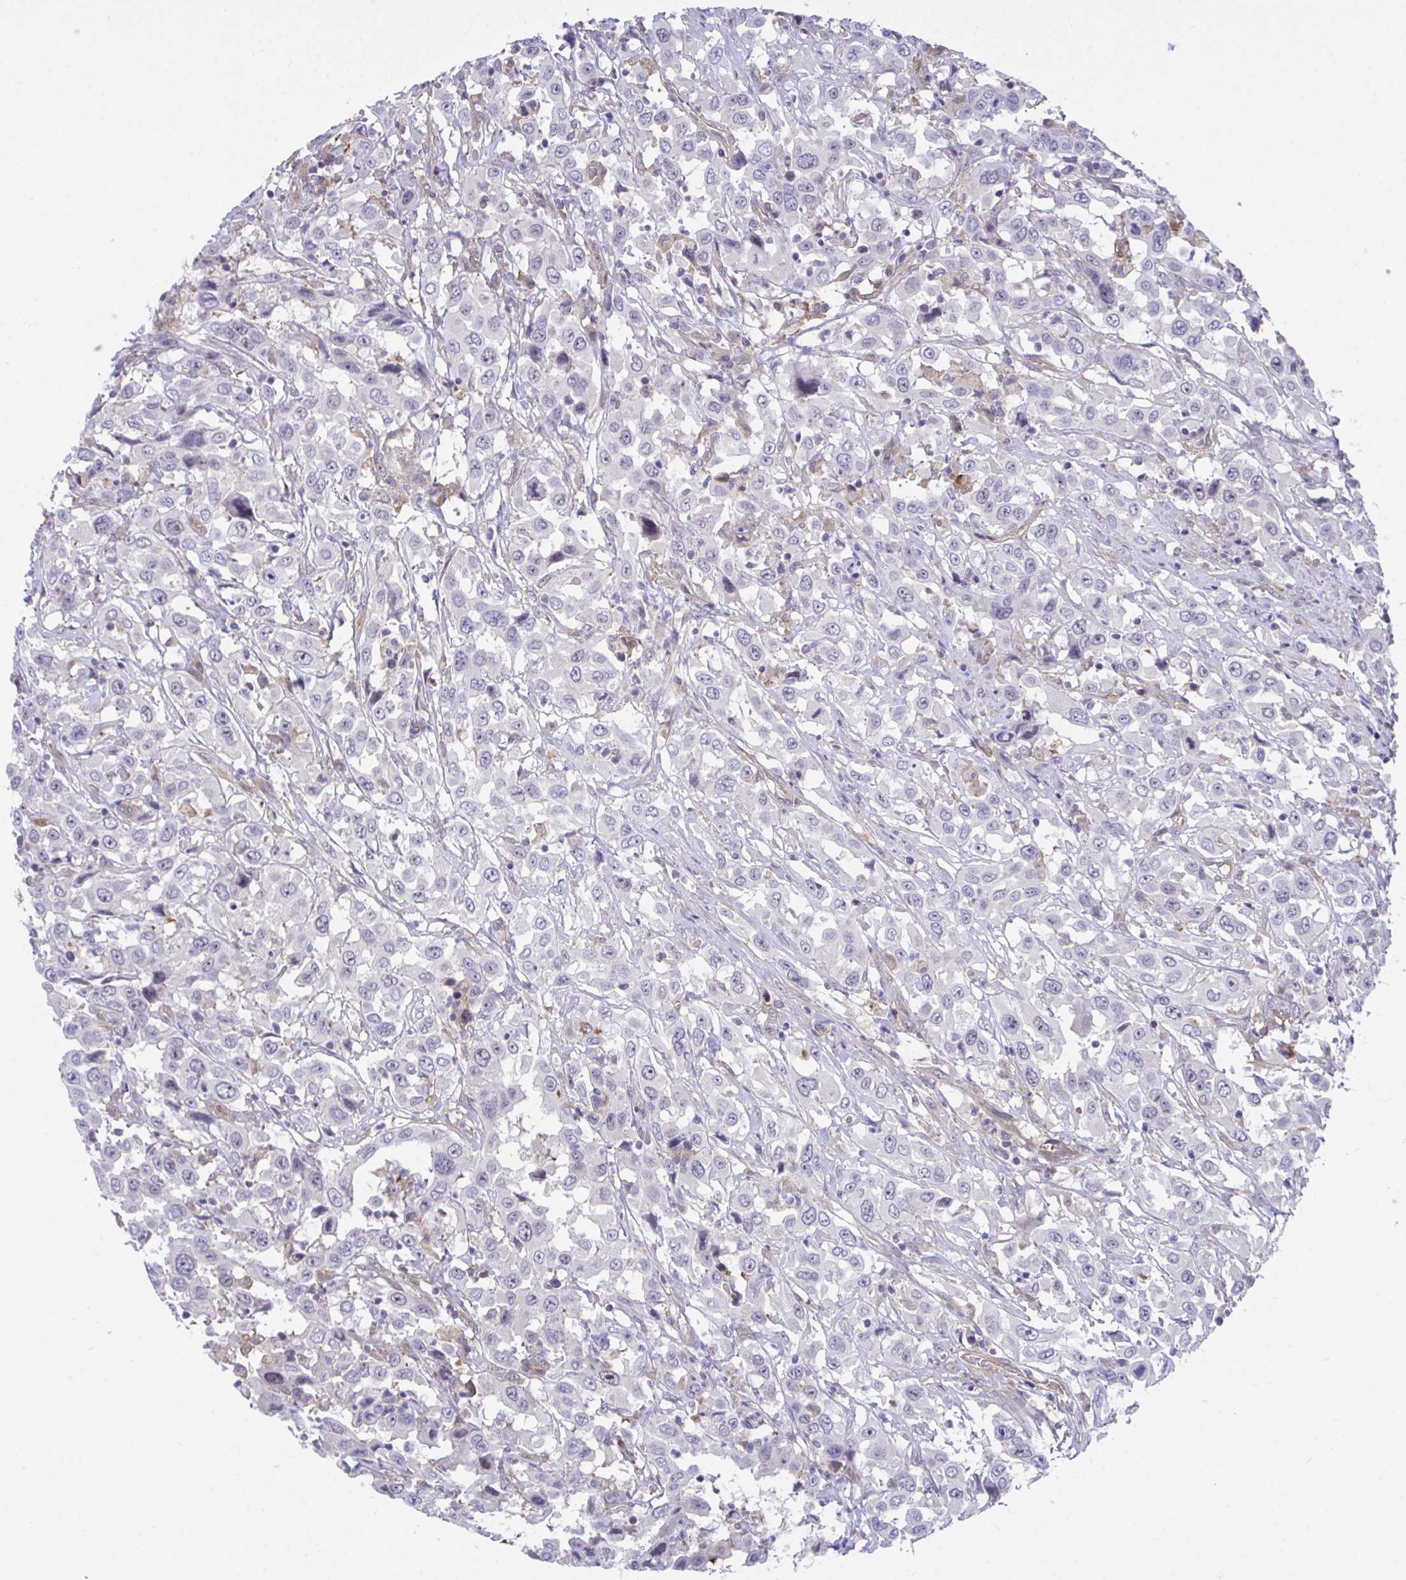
{"staining": {"intensity": "negative", "quantity": "none", "location": "none"}, "tissue": "urothelial cancer", "cell_type": "Tumor cells", "image_type": "cancer", "snomed": [{"axis": "morphology", "description": "Urothelial carcinoma, High grade"}, {"axis": "topography", "description": "Urinary bladder"}], "caption": "High power microscopy photomicrograph of an immunohistochemistry (IHC) histopathology image of high-grade urothelial carcinoma, revealing no significant staining in tumor cells.", "gene": "CENPQ", "patient": {"sex": "male", "age": 61}}